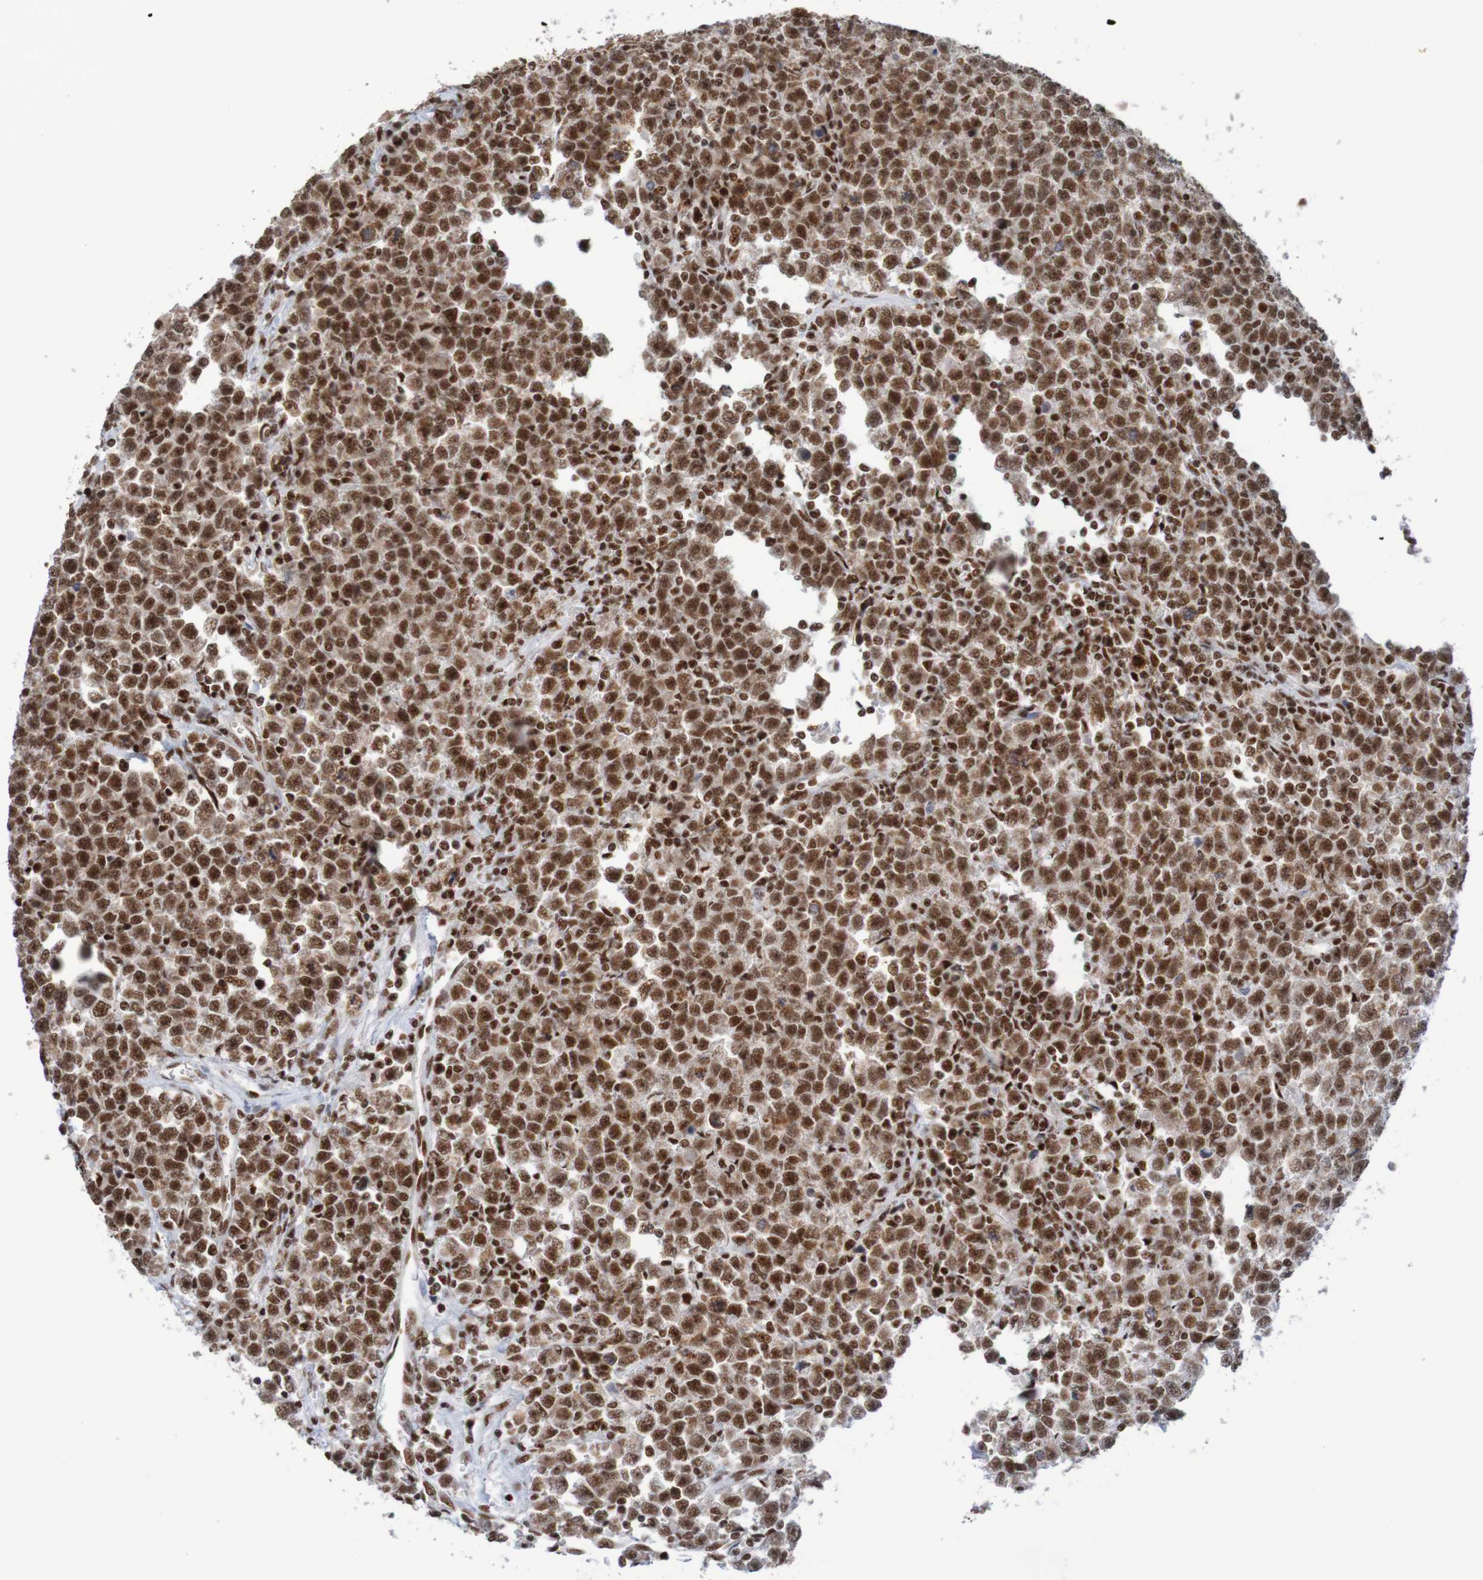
{"staining": {"intensity": "strong", "quantity": ">75%", "location": "nuclear"}, "tissue": "testis cancer", "cell_type": "Tumor cells", "image_type": "cancer", "snomed": [{"axis": "morphology", "description": "Seminoma, NOS"}, {"axis": "topography", "description": "Testis"}], "caption": "Brown immunohistochemical staining in seminoma (testis) demonstrates strong nuclear expression in about >75% of tumor cells. (DAB IHC, brown staining for protein, blue staining for nuclei).", "gene": "THRAP3", "patient": {"sex": "male", "age": 43}}